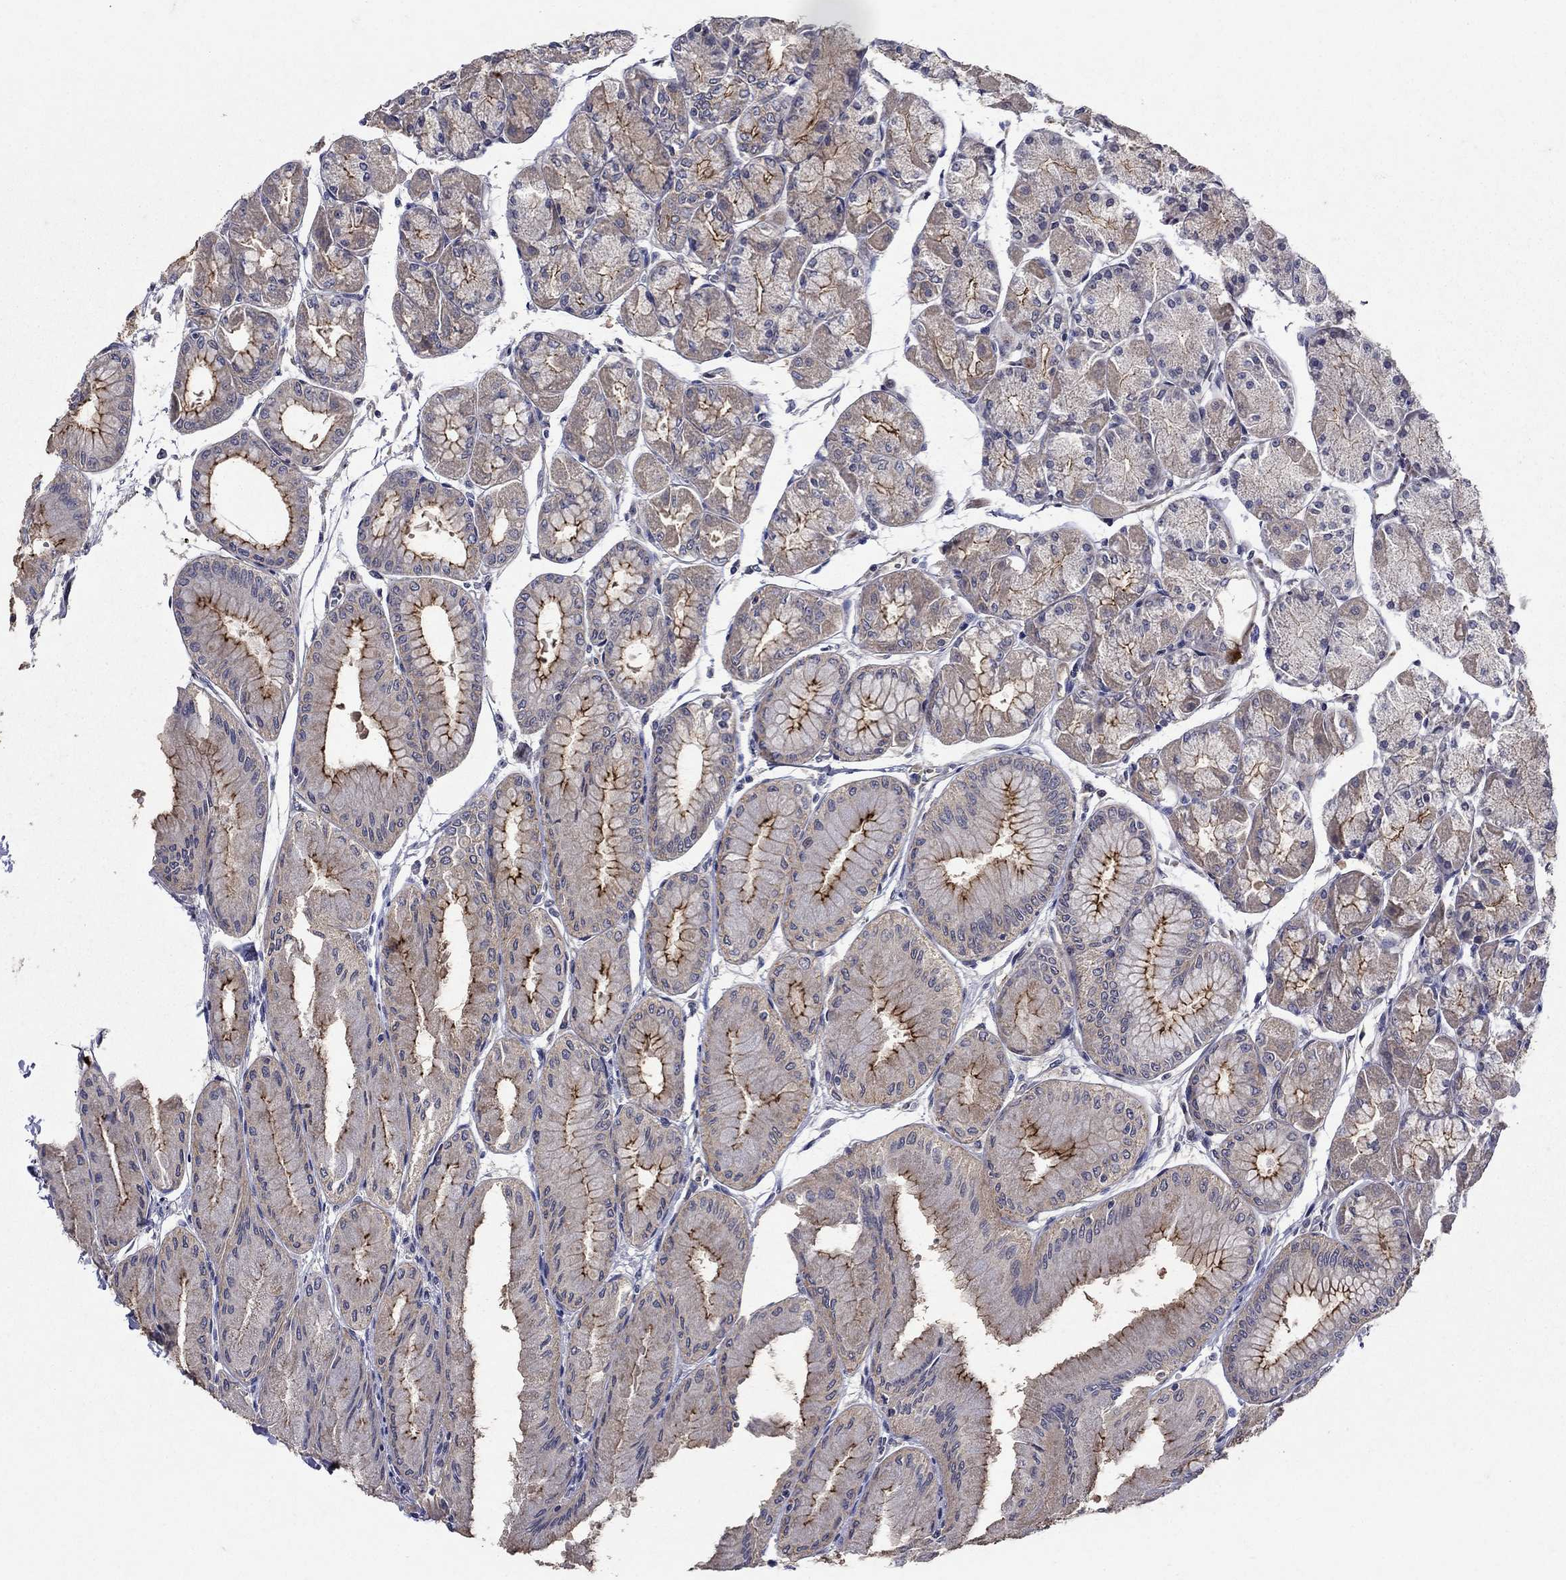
{"staining": {"intensity": "strong", "quantity": "25%-75%", "location": "cytoplasmic/membranous"}, "tissue": "stomach", "cell_type": "Glandular cells", "image_type": "normal", "snomed": [{"axis": "morphology", "description": "Normal tissue, NOS"}, {"axis": "topography", "description": "Stomach, upper"}], "caption": "Protein staining of normal stomach displays strong cytoplasmic/membranous positivity in about 25%-75% of glandular cells.", "gene": "SLC7A1", "patient": {"sex": "male", "age": 60}}